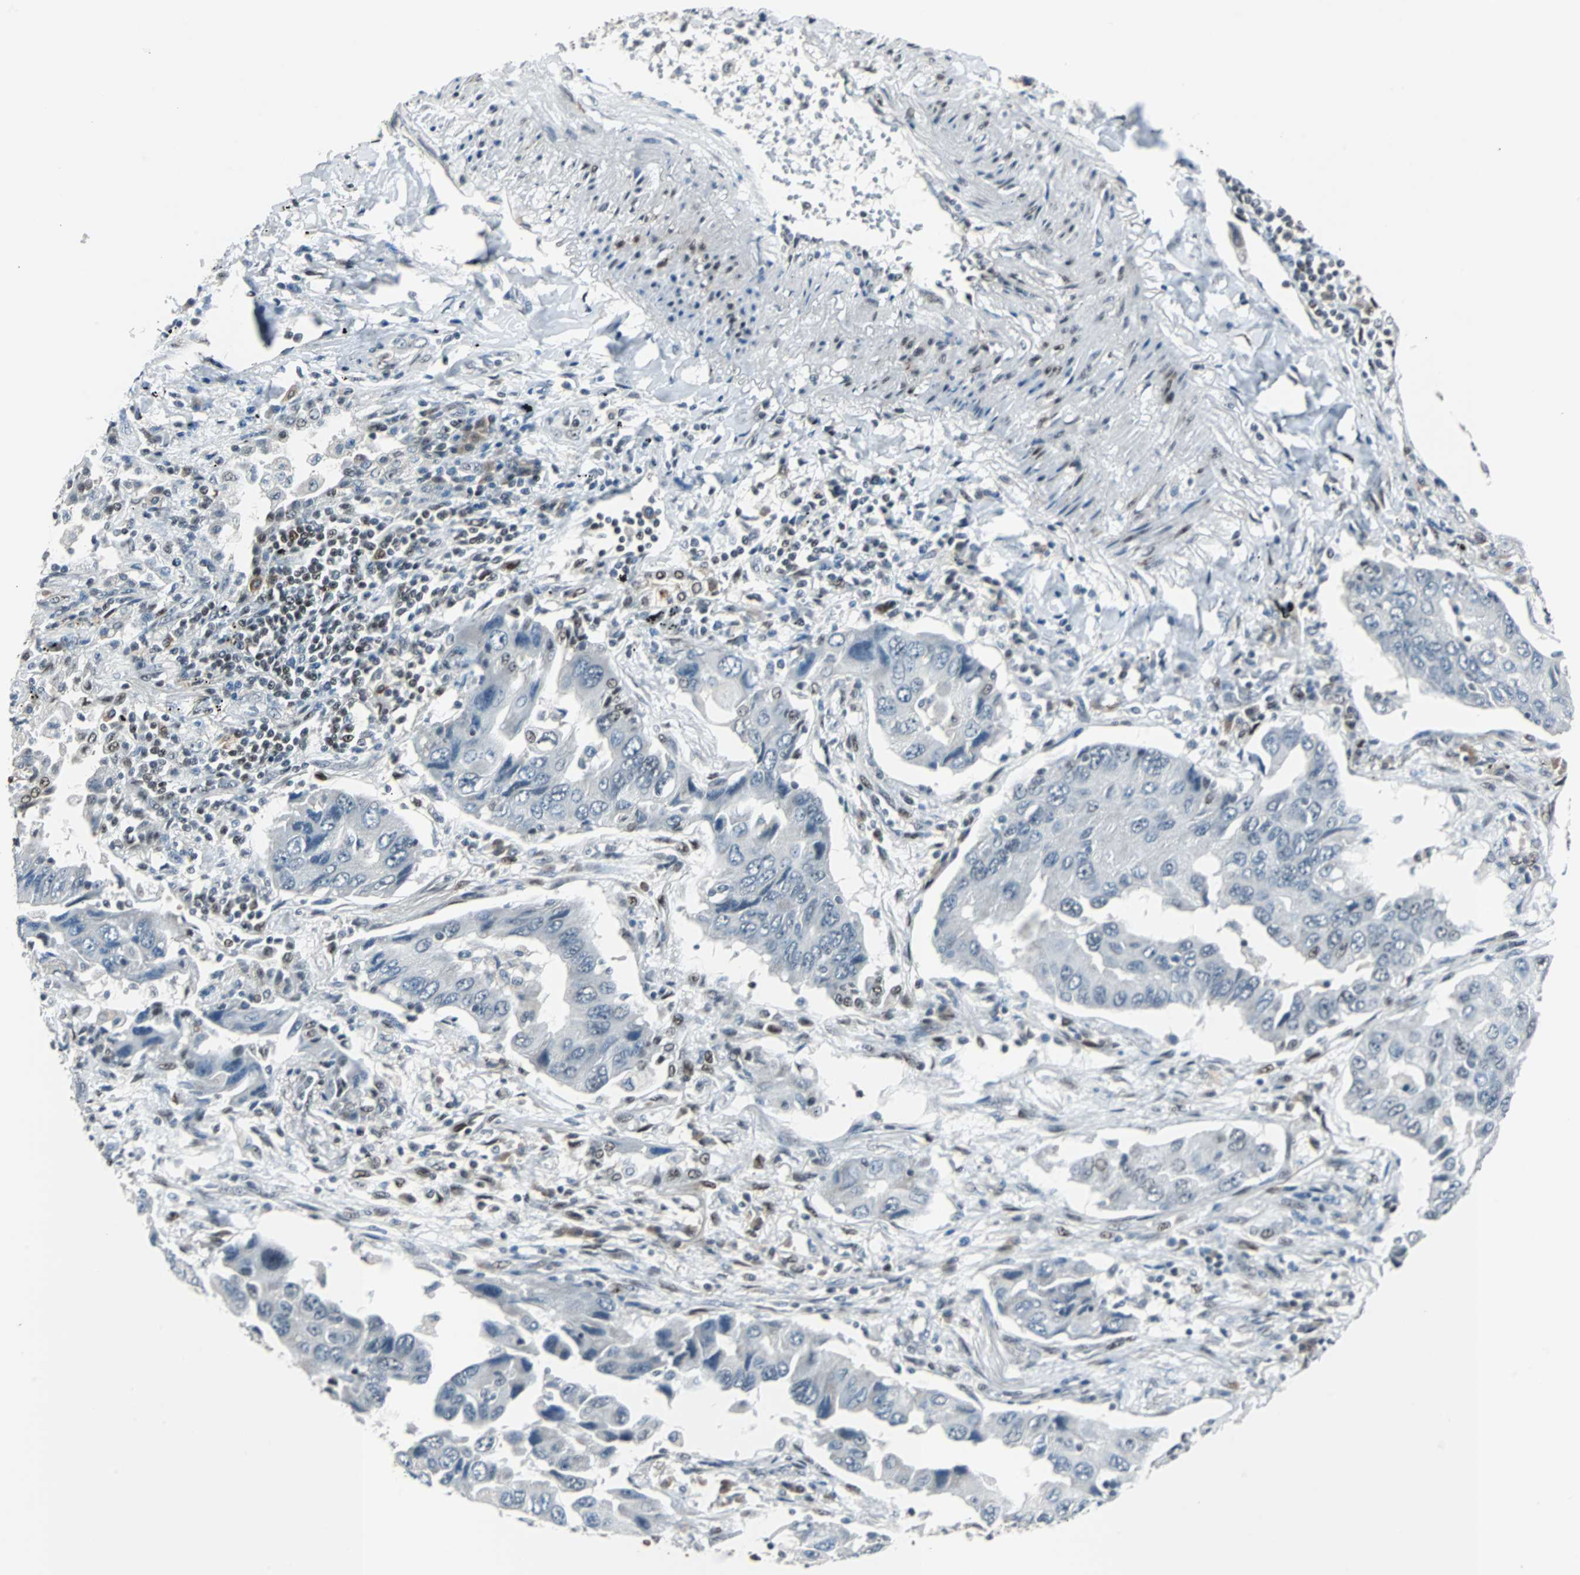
{"staining": {"intensity": "negative", "quantity": "none", "location": "none"}, "tissue": "lung cancer", "cell_type": "Tumor cells", "image_type": "cancer", "snomed": [{"axis": "morphology", "description": "Adenocarcinoma, NOS"}, {"axis": "topography", "description": "Lung"}], "caption": "Tumor cells are negative for protein expression in human lung cancer. (Stains: DAB immunohistochemistry (IHC) with hematoxylin counter stain, Microscopy: brightfield microscopy at high magnification).", "gene": "ZHX2", "patient": {"sex": "female", "age": 65}}